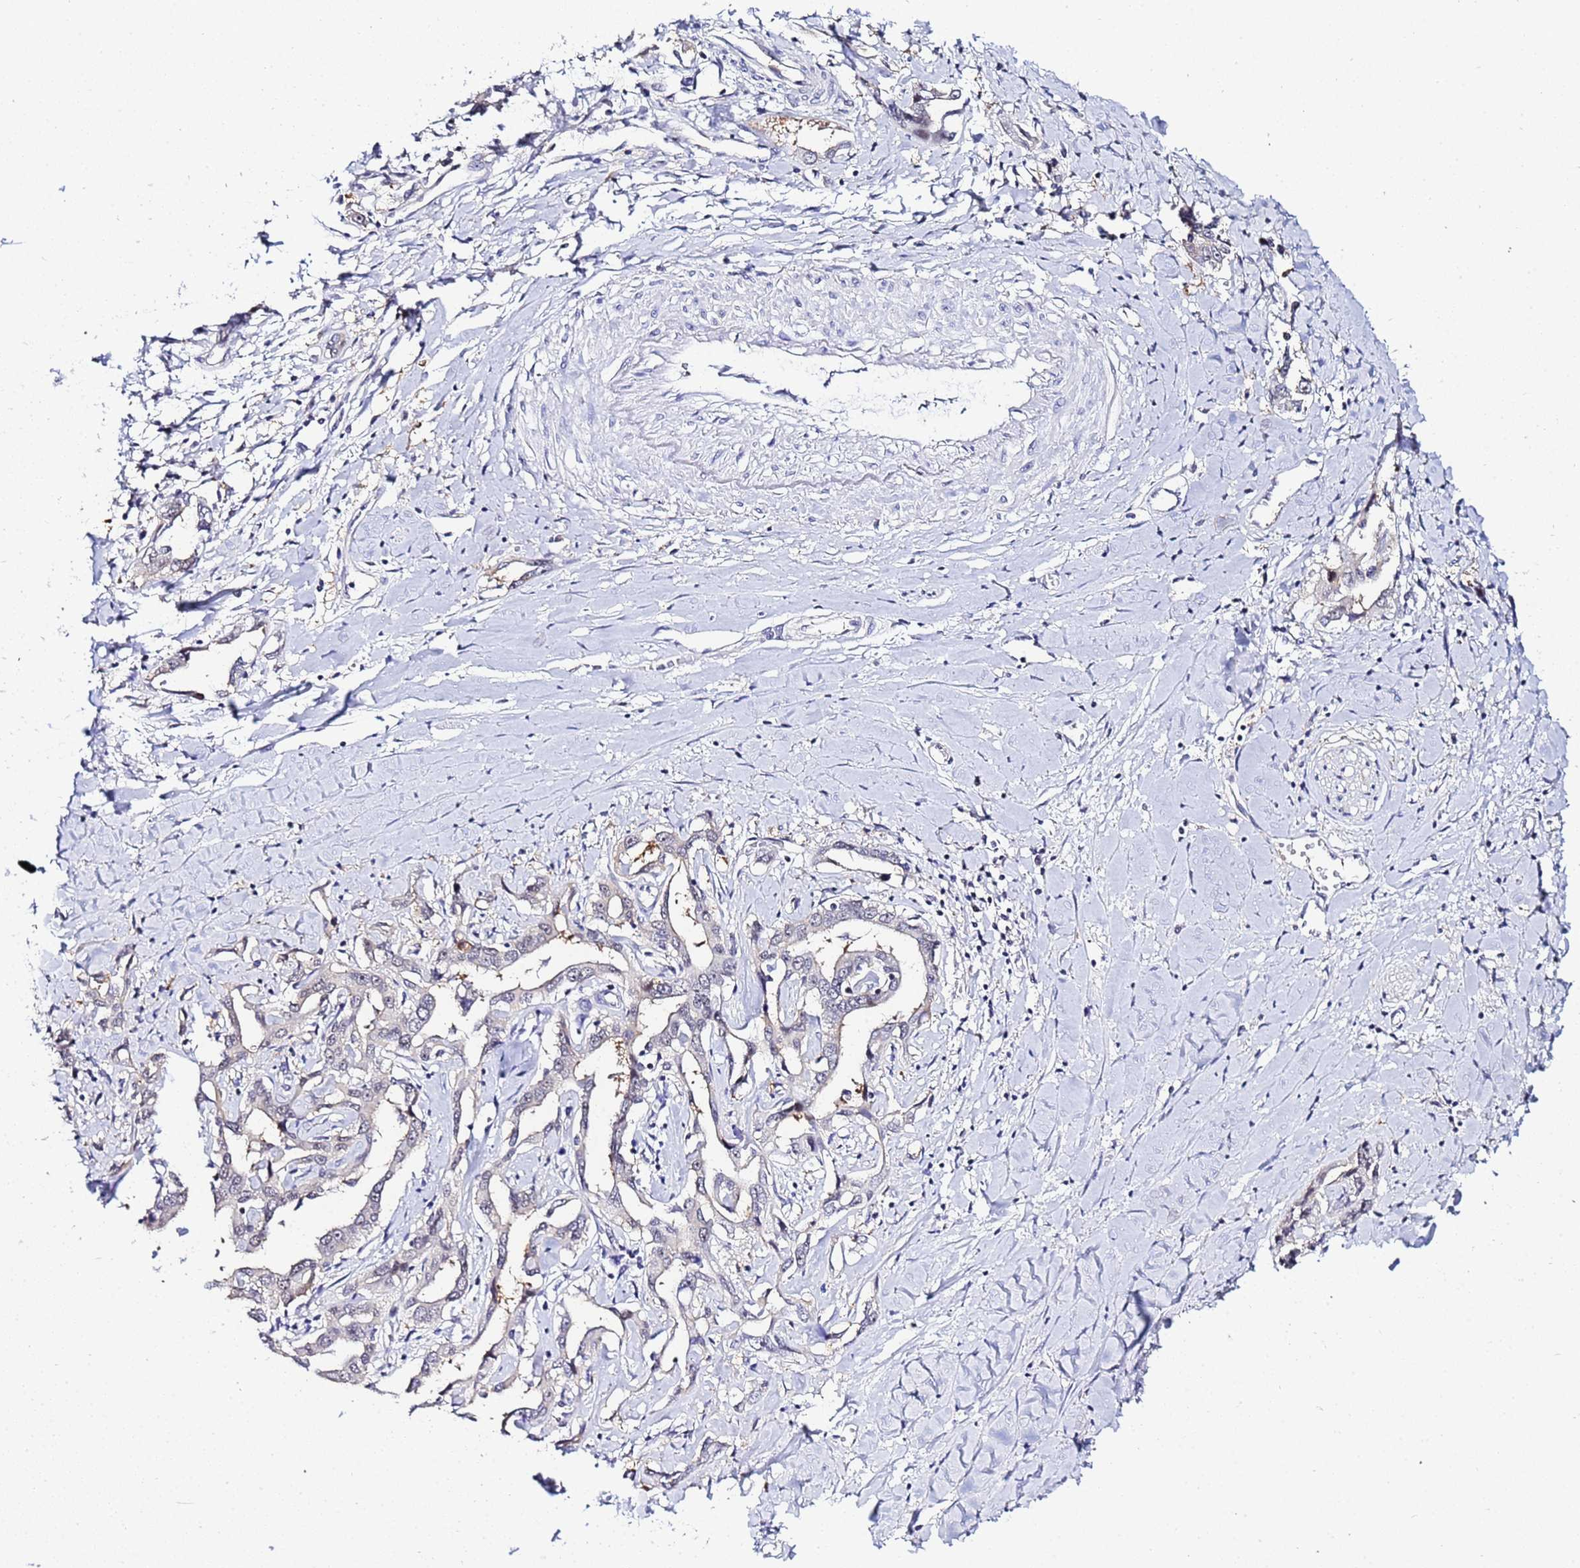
{"staining": {"intensity": "negative", "quantity": "none", "location": "none"}, "tissue": "liver cancer", "cell_type": "Tumor cells", "image_type": "cancer", "snomed": [{"axis": "morphology", "description": "Cholangiocarcinoma"}, {"axis": "topography", "description": "Liver"}], "caption": "Immunohistochemical staining of human cholangiocarcinoma (liver) demonstrates no significant expression in tumor cells. (Stains: DAB (3,3'-diaminobenzidine) IHC with hematoxylin counter stain, Microscopy: brightfield microscopy at high magnification).", "gene": "ACTL6B", "patient": {"sex": "male", "age": 59}}